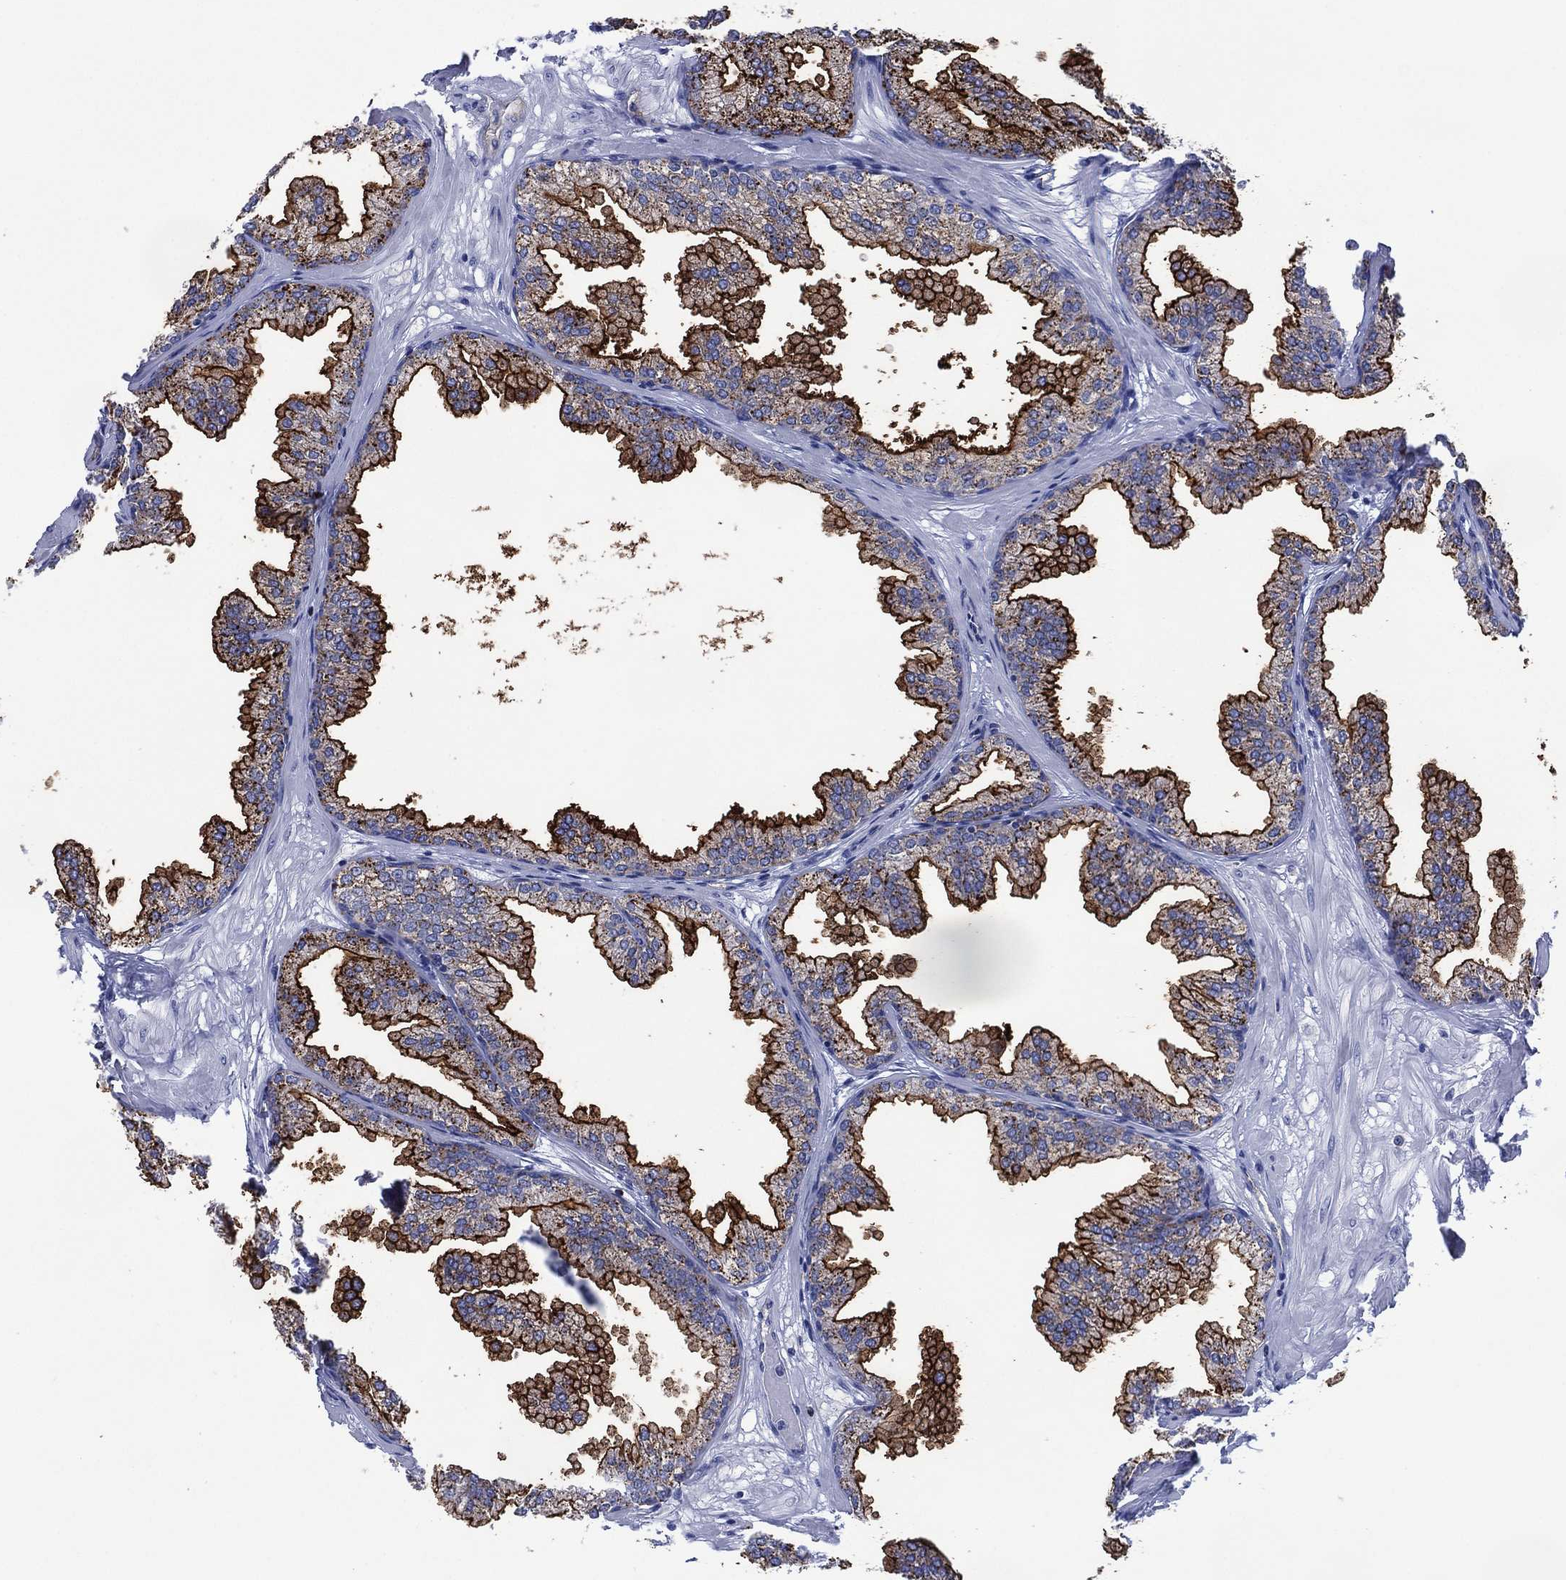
{"staining": {"intensity": "strong", "quantity": "25%-75%", "location": "cytoplasmic/membranous"}, "tissue": "prostate", "cell_type": "Glandular cells", "image_type": "normal", "snomed": [{"axis": "morphology", "description": "Normal tissue, NOS"}, {"axis": "topography", "description": "Prostate"}], "caption": "High-magnification brightfield microscopy of normal prostate stained with DAB (brown) and counterstained with hematoxylin (blue). glandular cells exhibit strong cytoplasmic/membranous positivity is identified in about25%-75% of cells.", "gene": "DPP4", "patient": {"sex": "male", "age": 37}}